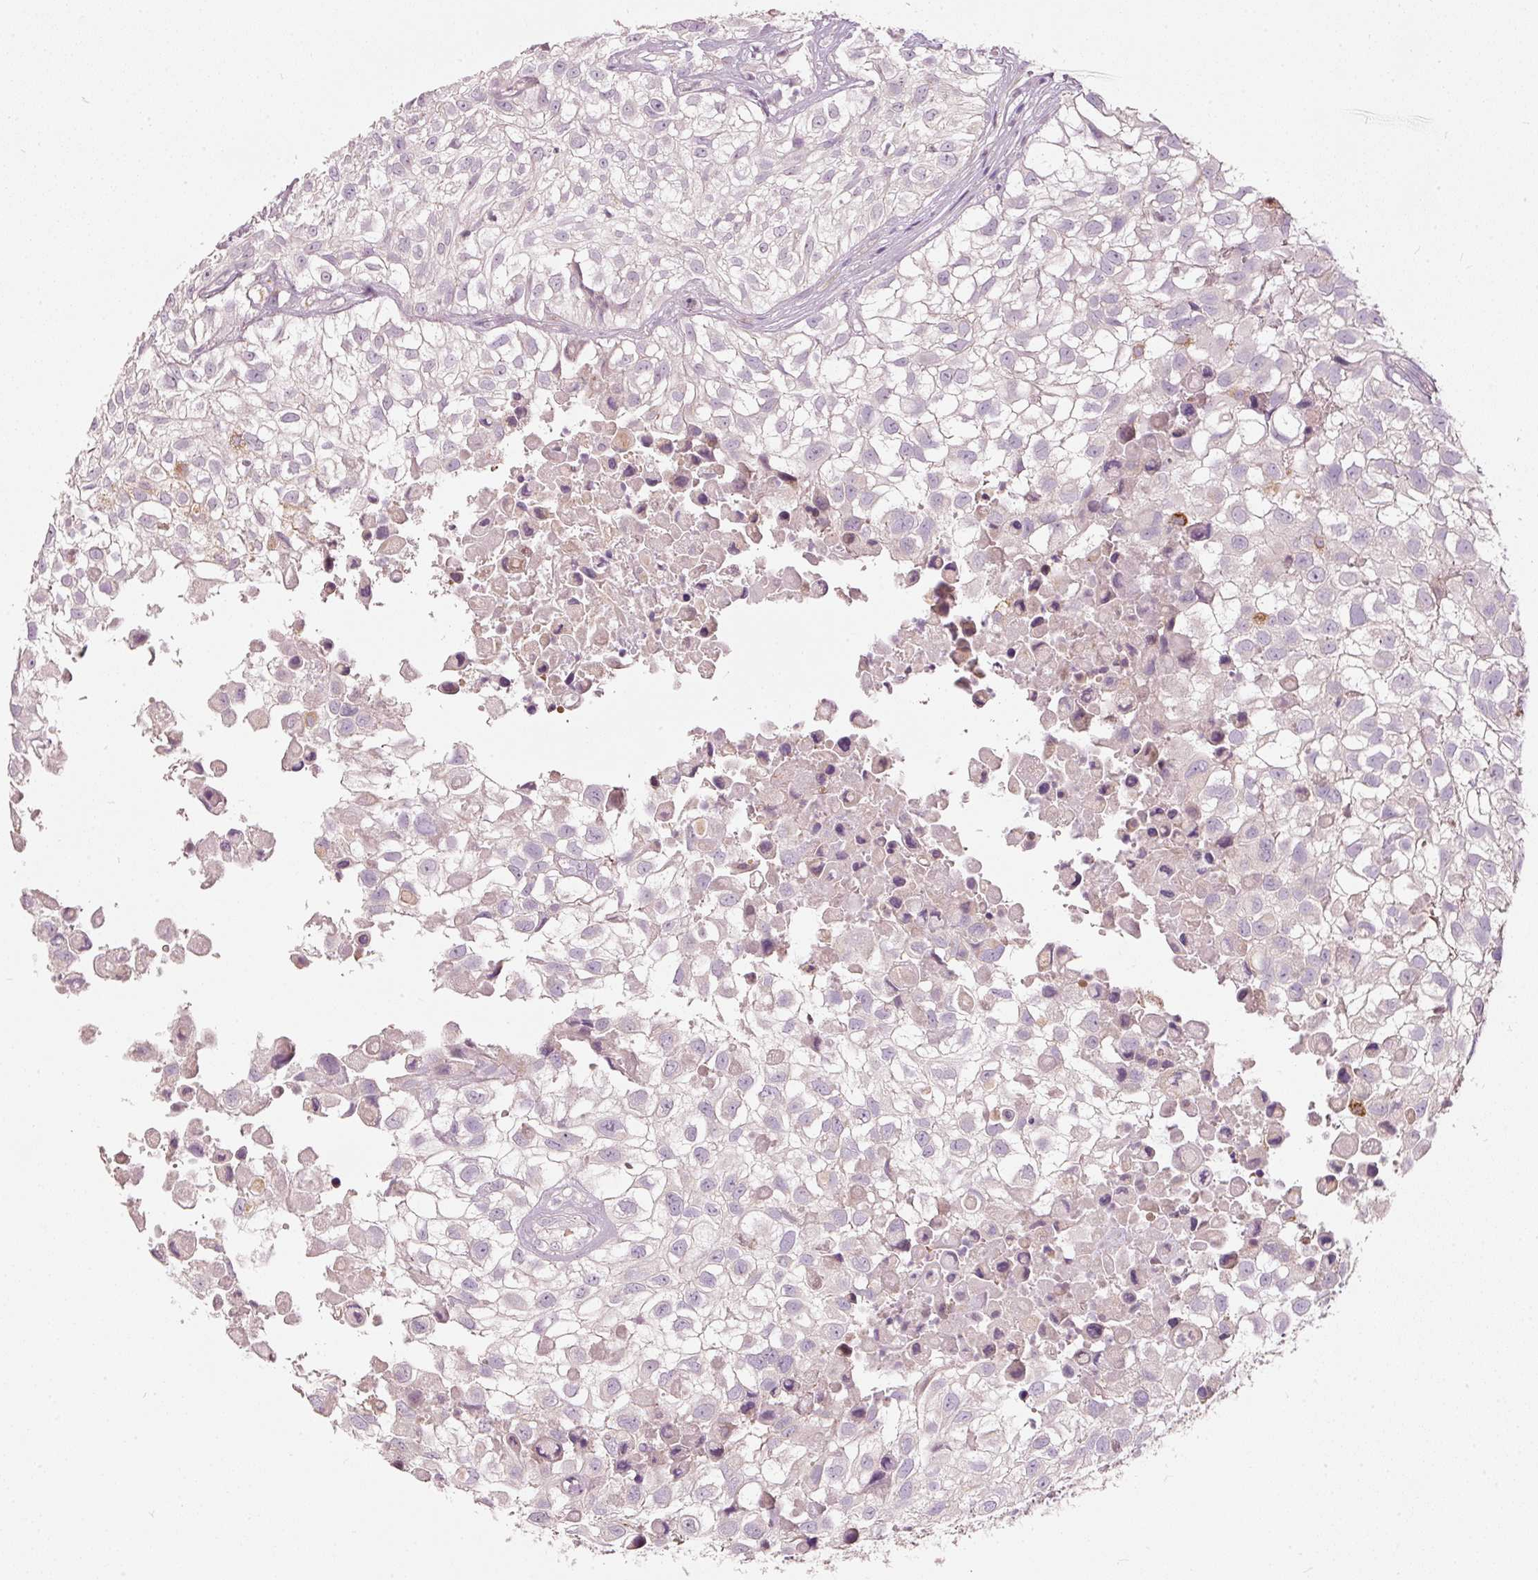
{"staining": {"intensity": "negative", "quantity": "none", "location": "none"}, "tissue": "urothelial cancer", "cell_type": "Tumor cells", "image_type": "cancer", "snomed": [{"axis": "morphology", "description": "Urothelial carcinoma, High grade"}, {"axis": "topography", "description": "Urinary bladder"}], "caption": "This is an immunohistochemistry micrograph of urothelial cancer. There is no staining in tumor cells.", "gene": "KLHL21", "patient": {"sex": "male", "age": 56}}